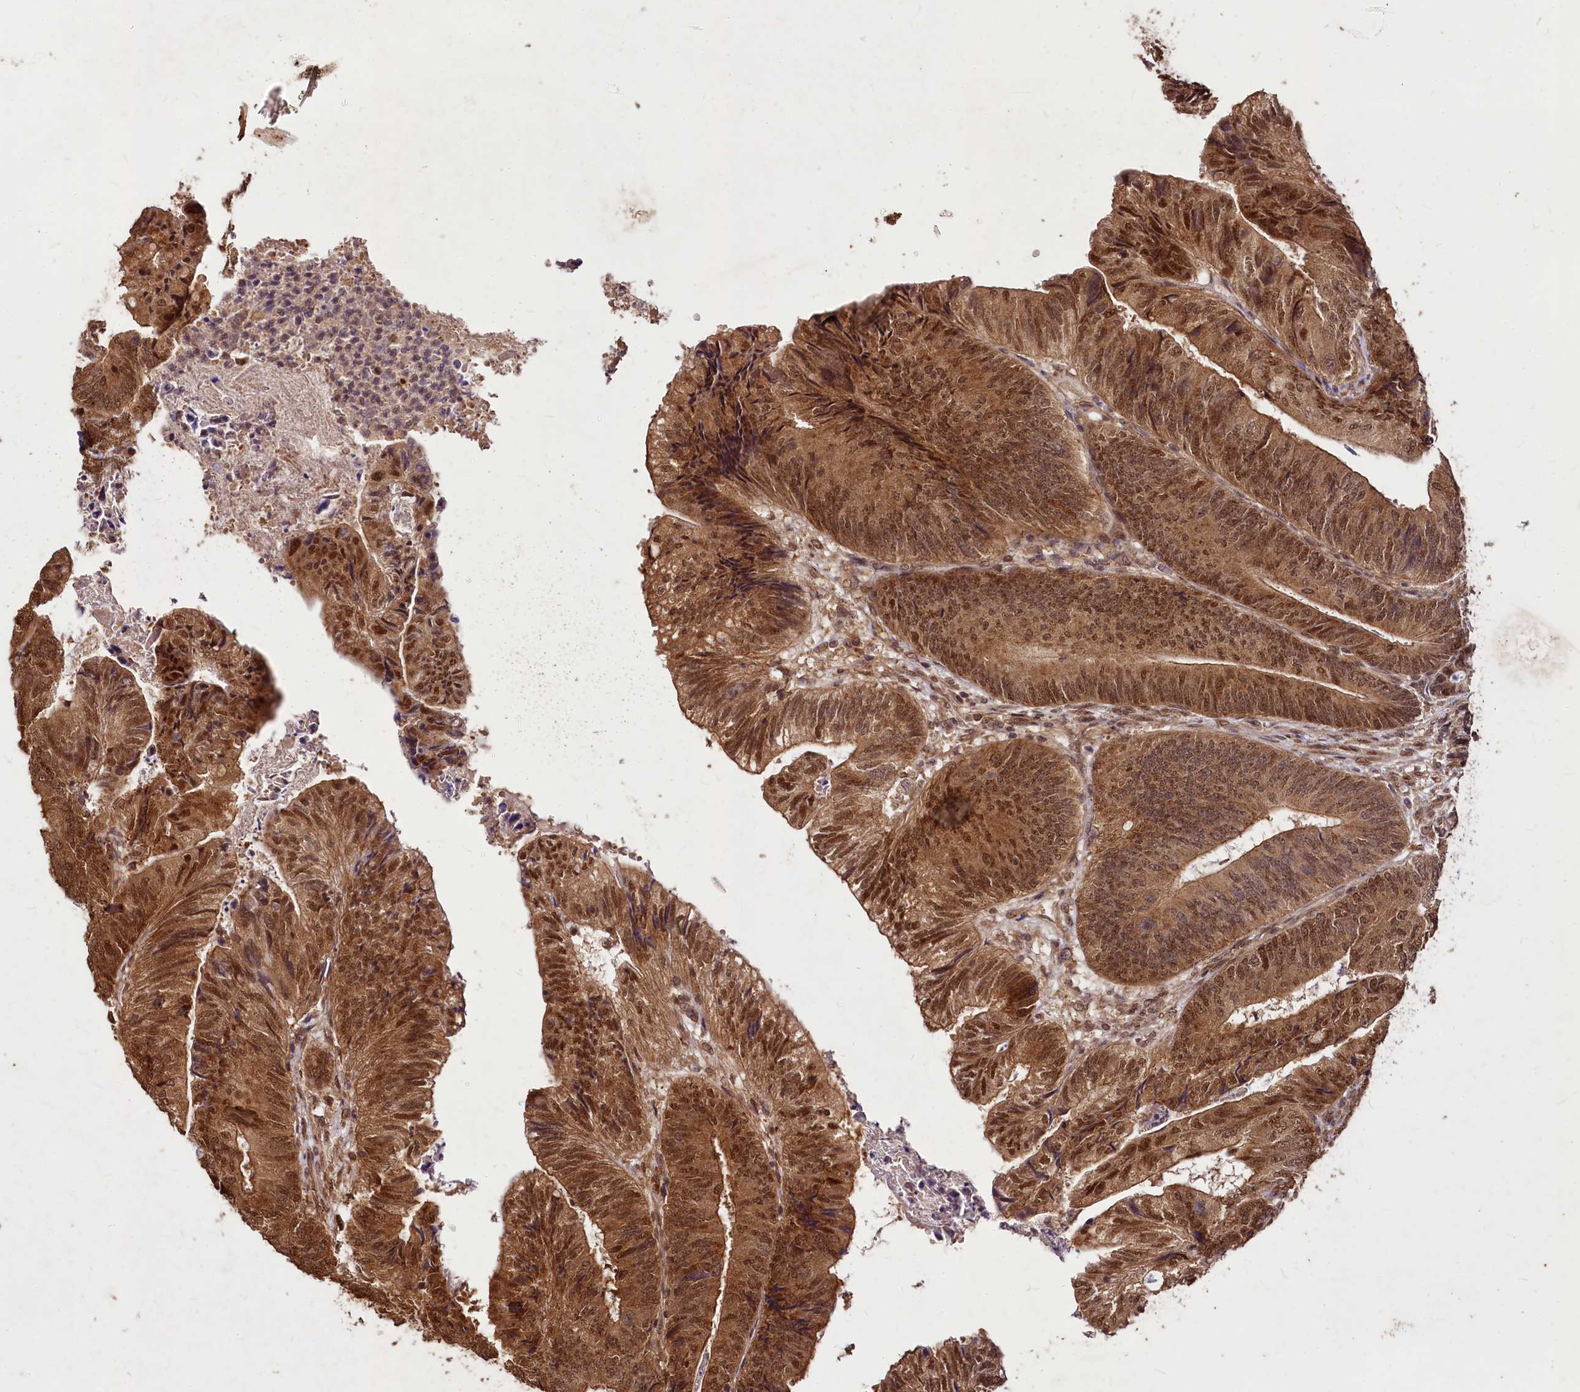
{"staining": {"intensity": "moderate", "quantity": ">75%", "location": "cytoplasmic/membranous,nuclear"}, "tissue": "colorectal cancer", "cell_type": "Tumor cells", "image_type": "cancer", "snomed": [{"axis": "morphology", "description": "Adenocarcinoma, NOS"}, {"axis": "topography", "description": "Colon"}], "caption": "Colorectal adenocarcinoma stained for a protein (brown) shows moderate cytoplasmic/membranous and nuclear positive positivity in about >75% of tumor cells.", "gene": "VPS51", "patient": {"sex": "female", "age": 67}}